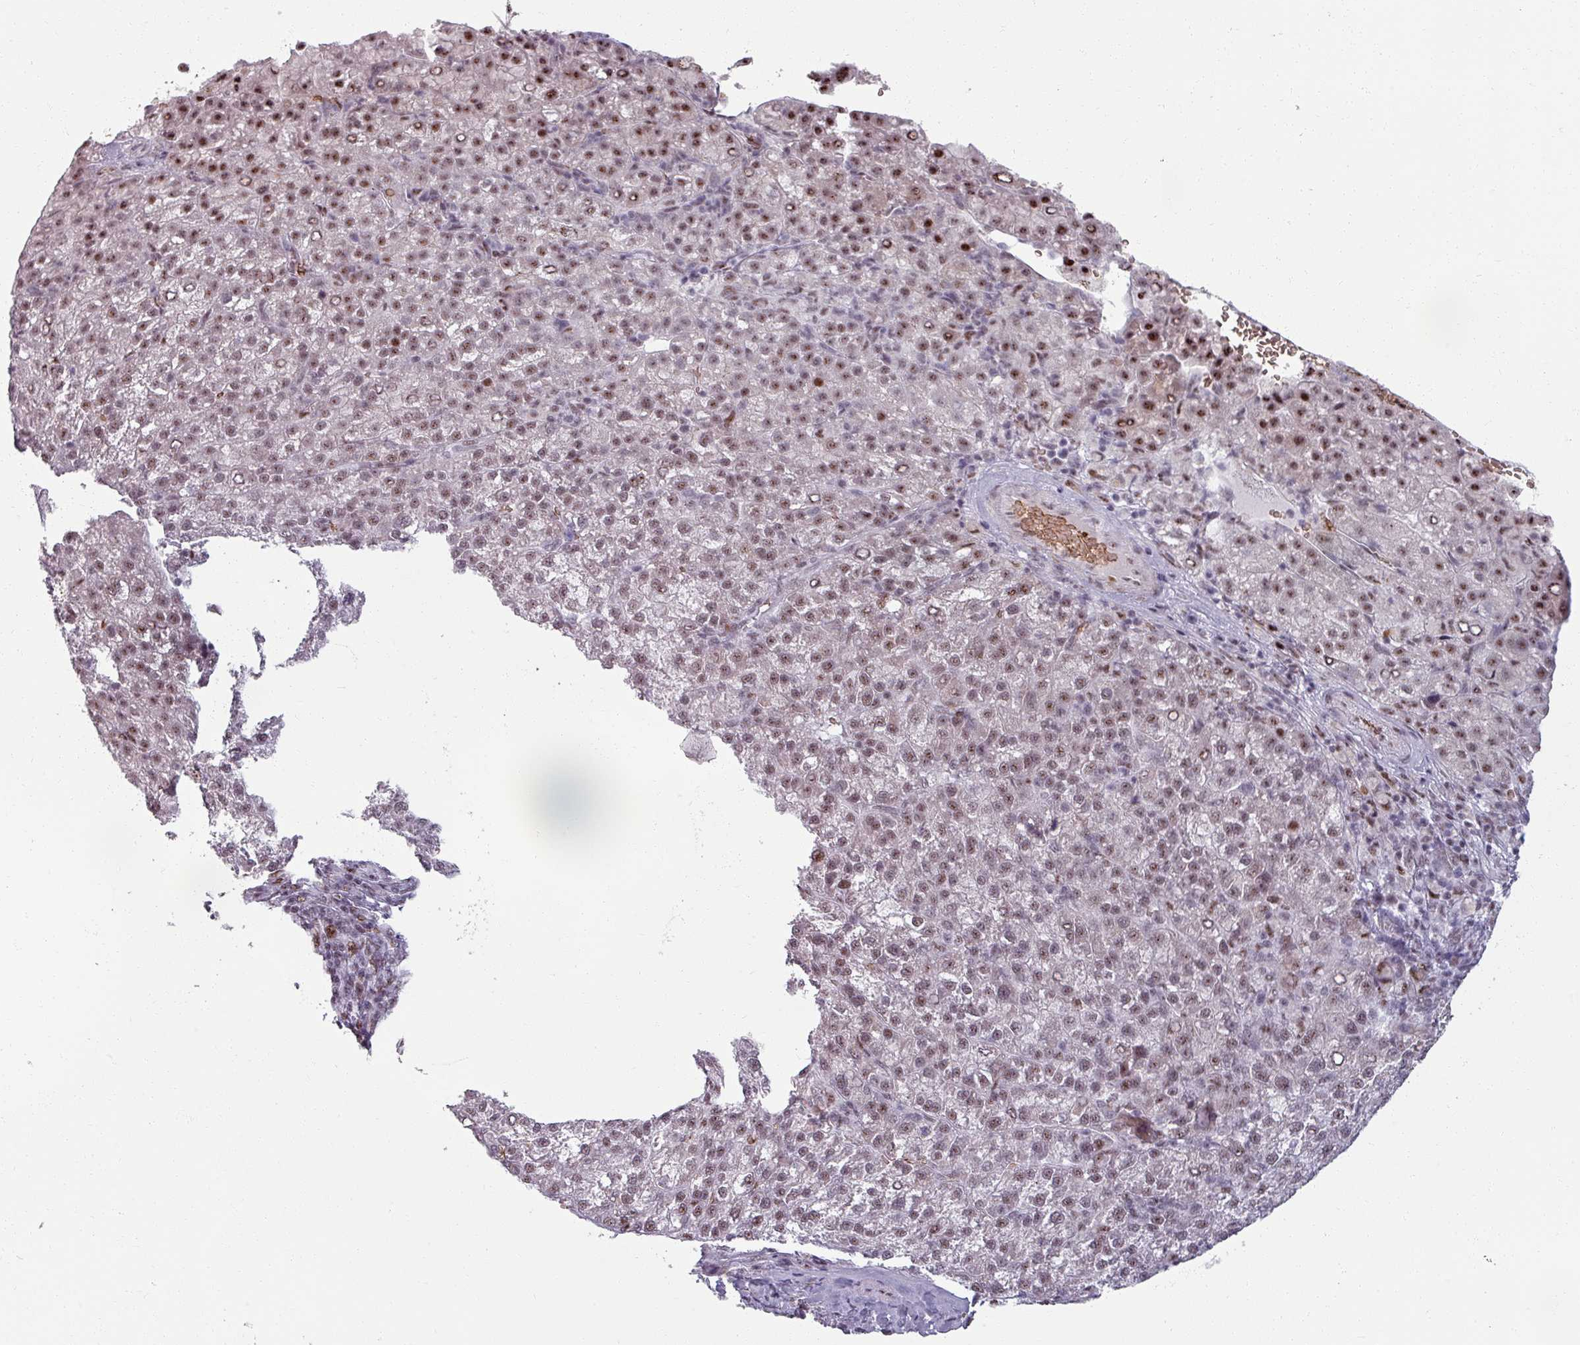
{"staining": {"intensity": "moderate", "quantity": ">75%", "location": "nuclear"}, "tissue": "liver cancer", "cell_type": "Tumor cells", "image_type": "cancer", "snomed": [{"axis": "morphology", "description": "Carcinoma, Hepatocellular, NOS"}, {"axis": "topography", "description": "Liver"}], "caption": "This histopathology image exhibits liver cancer (hepatocellular carcinoma) stained with immunohistochemistry to label a protein in brown. The nuclear of tumor cells show moderate positivity for the protein. Nuclei are counter-stained blue.", "gene": "NCOR1", "patient": {"sex": "female", "age": 58}}